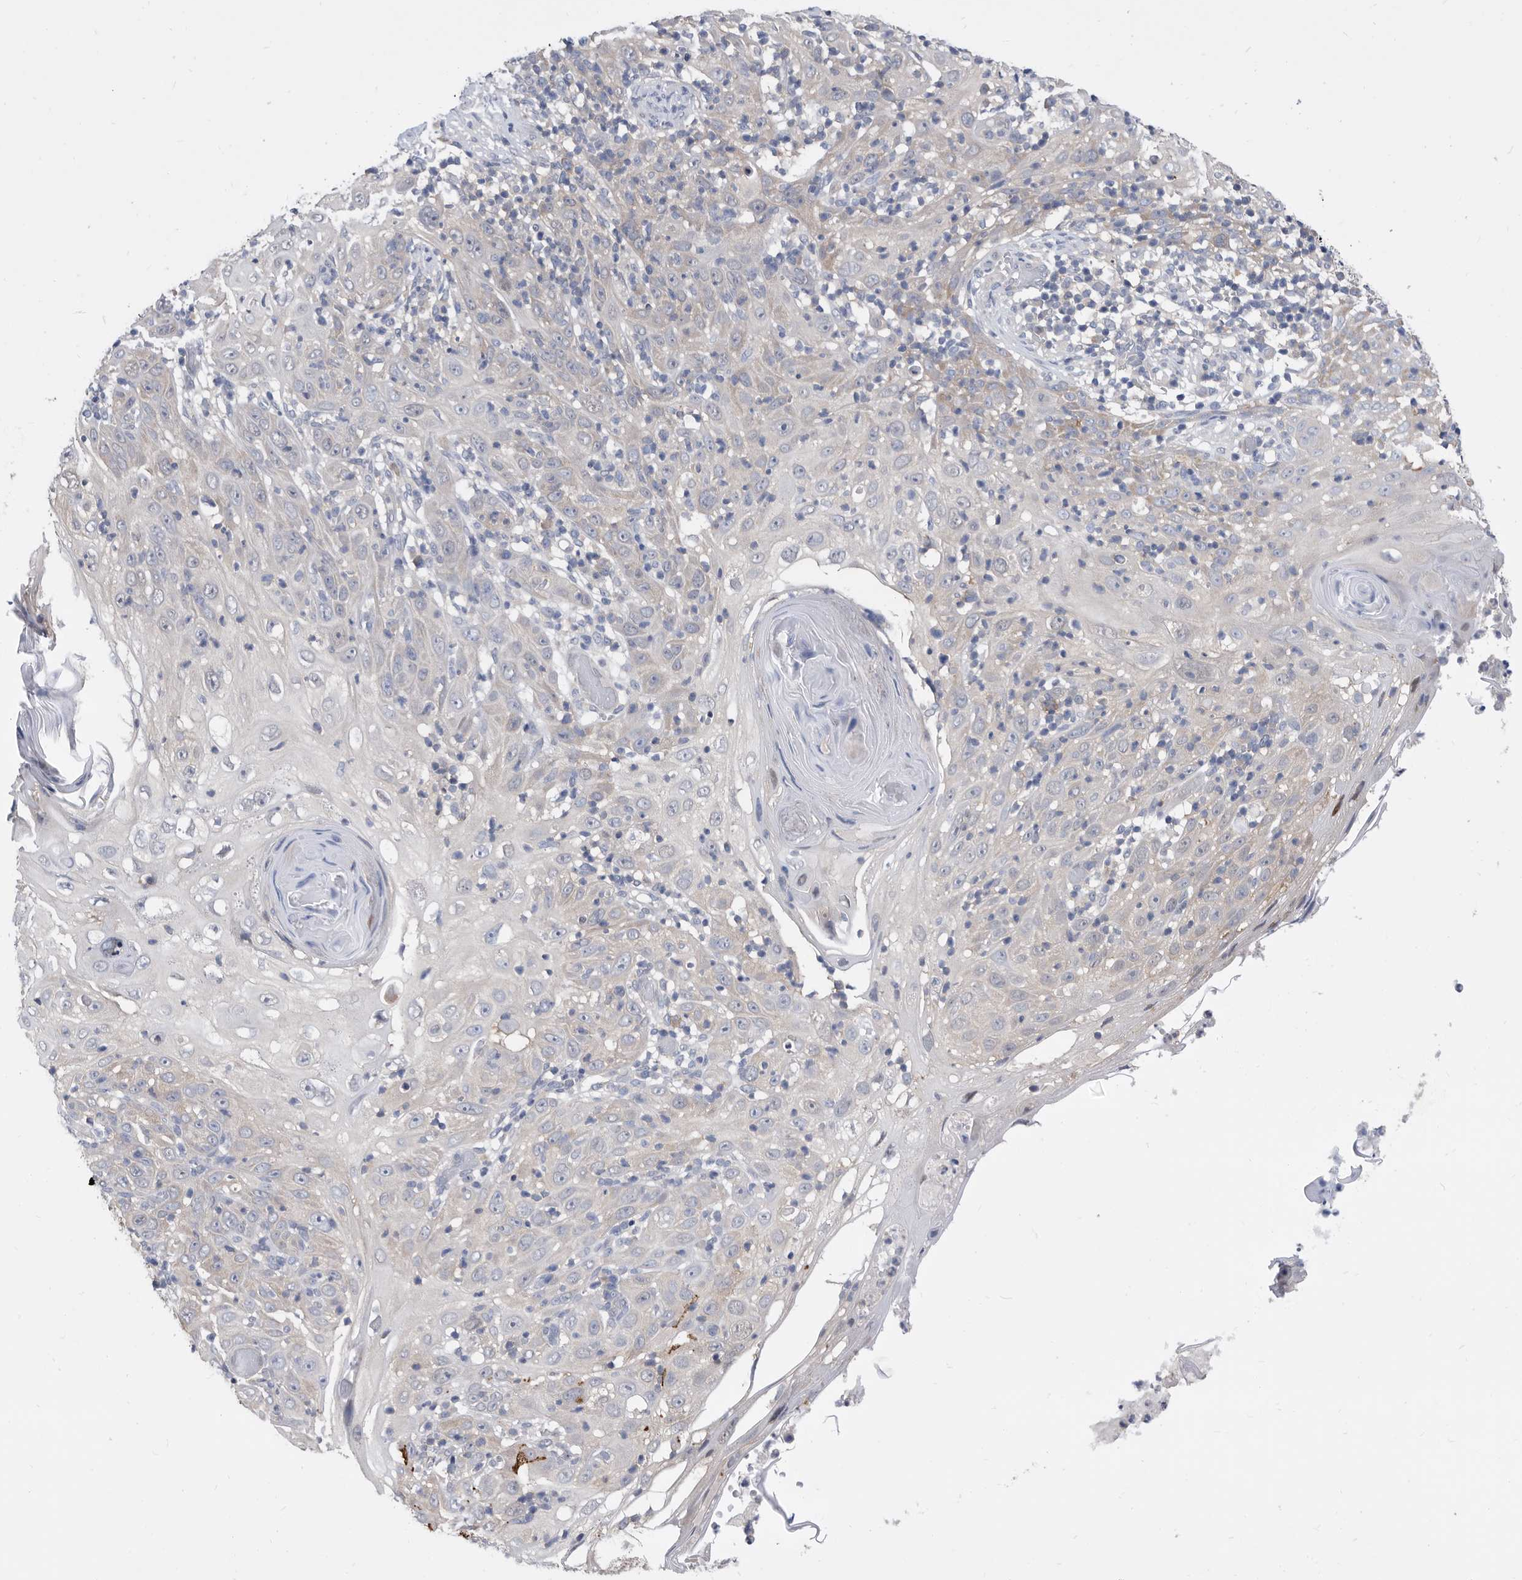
{"staining": {"intensity": "negative", "quantity": "none", "location": "none"}, "tissue": "skin cancer", "cell_type": "Tumor cells", "image_type": "cancer", "snomed": [{"axis": "morphology", "description": "Squamous cell carcinoma, NOS"}, {"axis": "topography", "description": "Skin"}], "caption": "Immunohistochemical staining of human skin cancer displays no significant positivity in tumor cells. (Stains: DAB immunohistochemistry (IHC) with hematoxylin counter stain, Microscopy: brightfield microscopy at high magnification).", "gene": "CCT4", "patient": {"sex": "female", "age": 88}}